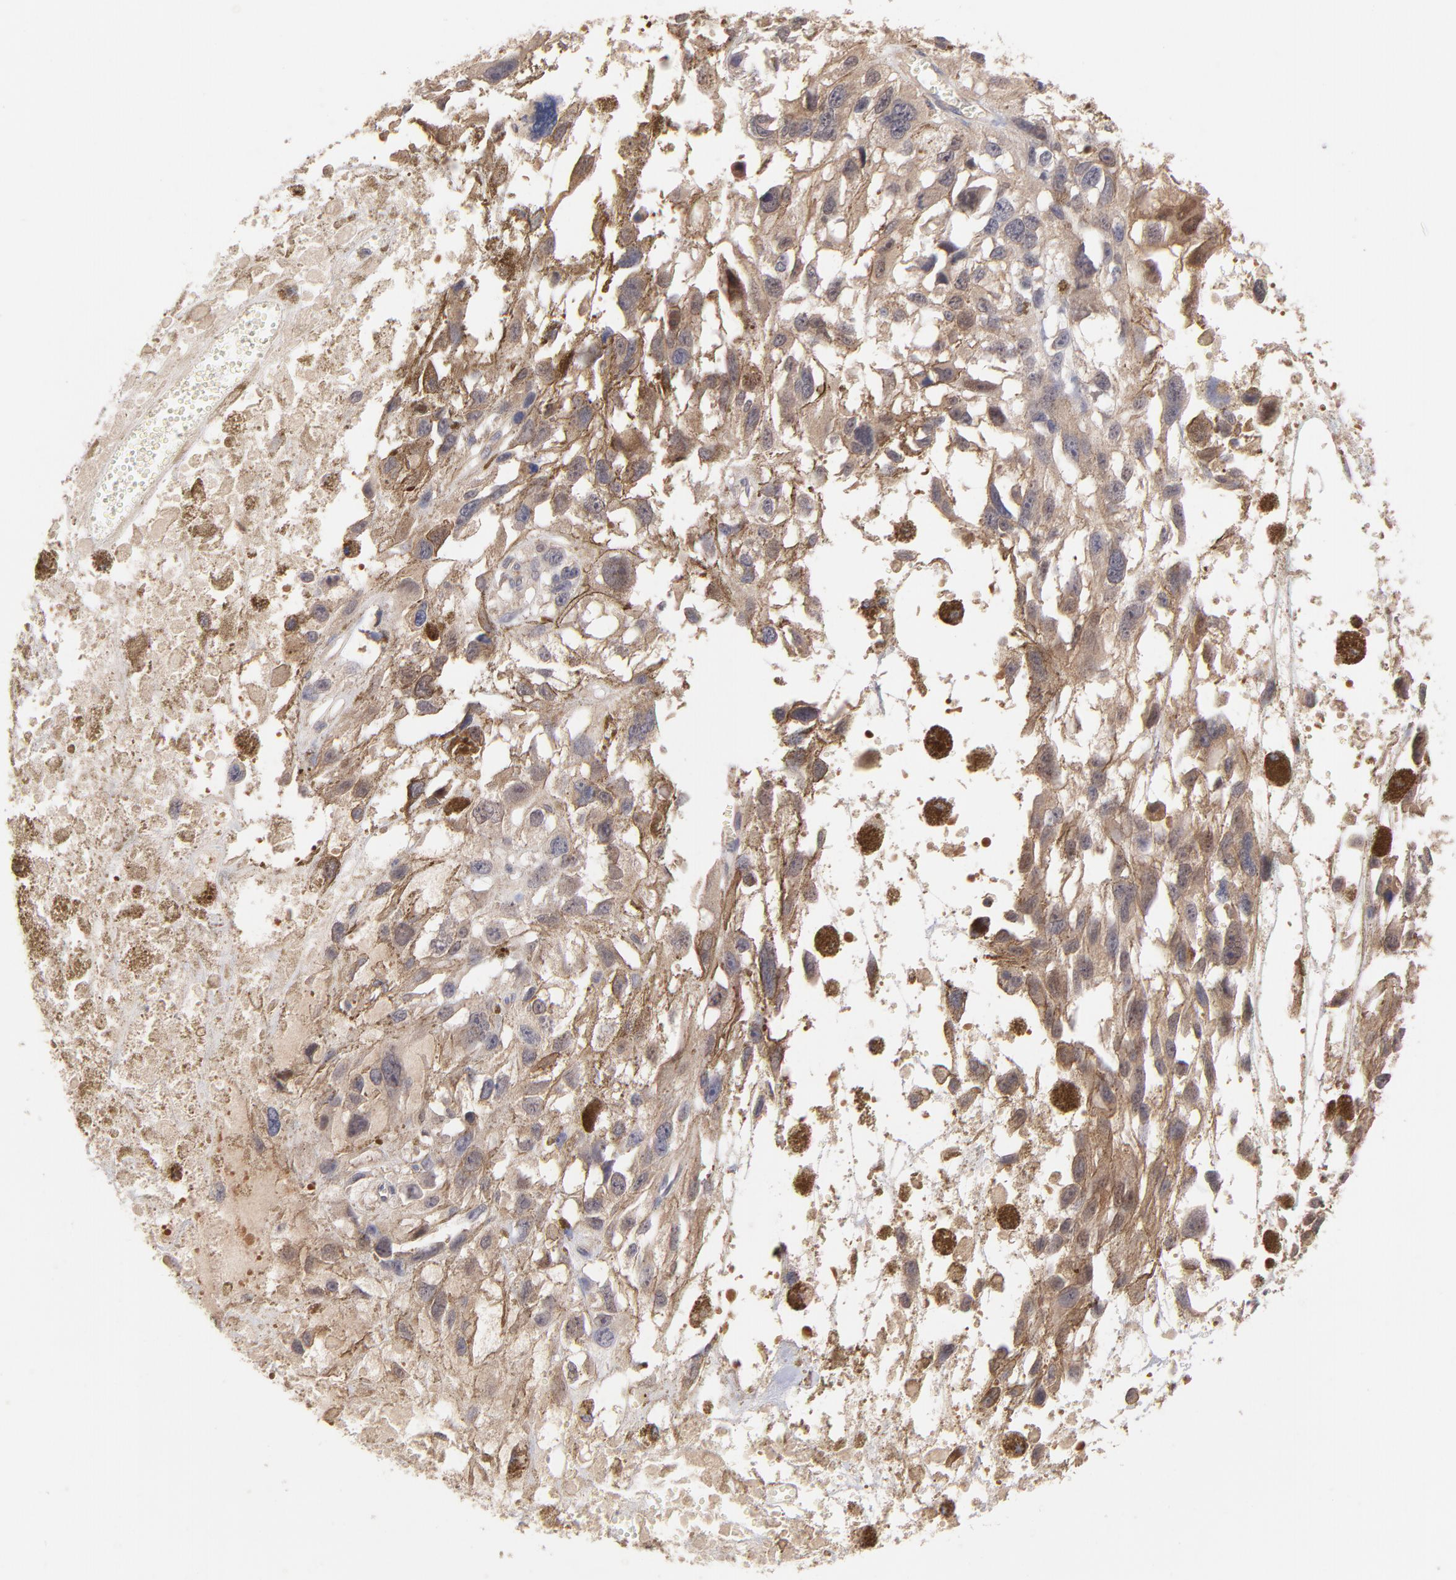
{"staining": {"intensity": "moderate", "quantity": ">75%", "location": "cytoplasmic/membranous"}, "tissue": "melanoma", "cell_type": "Tumor cells", "image_type": "cancer", "snomed": [{"axis": "morphology", "description": "Malignant melanoma, Metastatic site"}, {"axis": "topography", "description": "Lymph node"}], "caption": "Moderate cytoplasmic/membranous staining for a protein is appreciated in about >75% of tumor cells of melanoma using IHC.", "gene": "STAP2", "patient": {"sex": "male", "age": 59}}